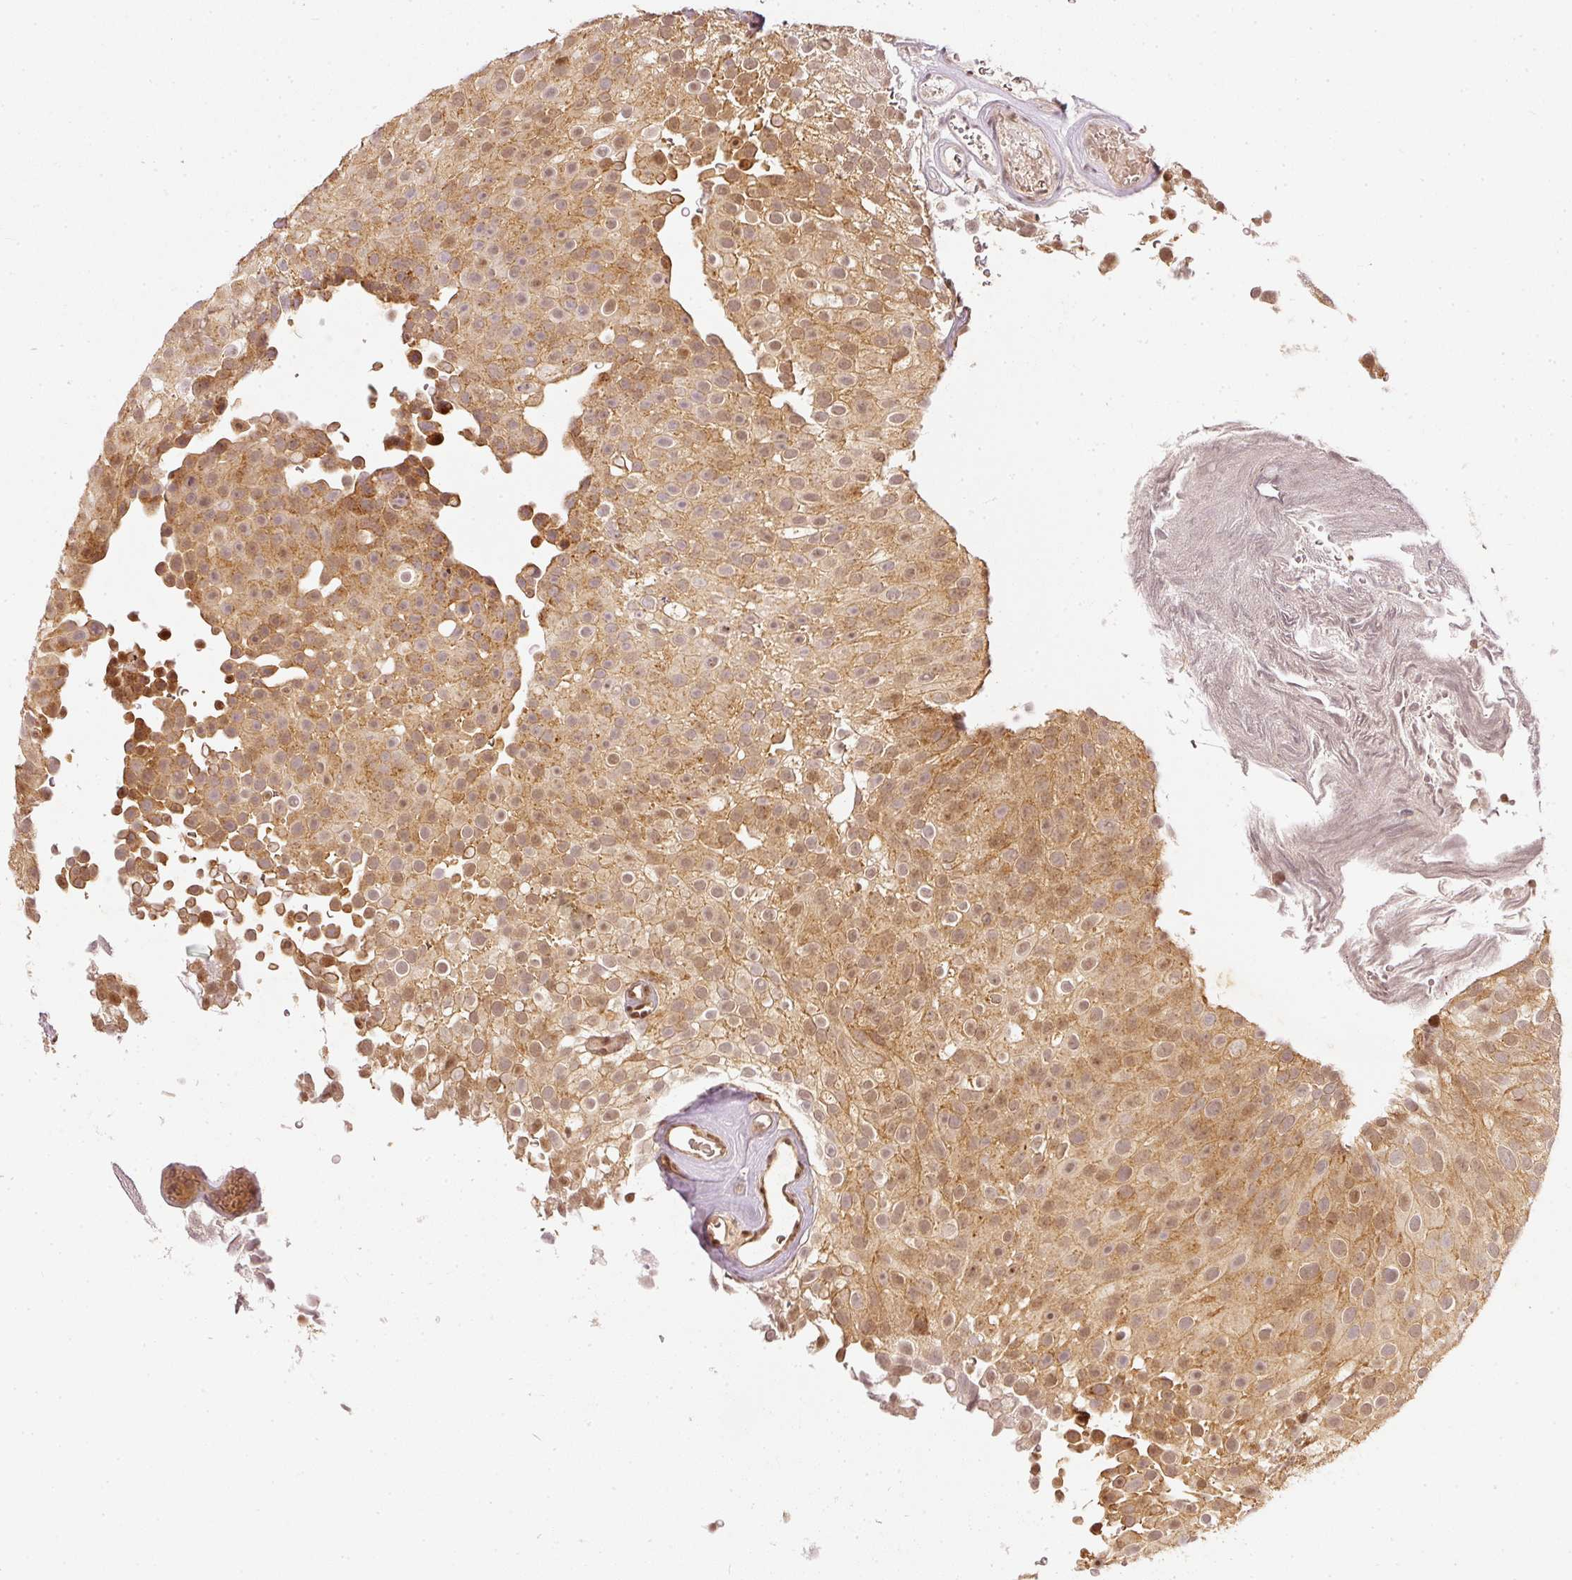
{"staining": {"intensity": "moderate", "quantity": ">75%", "location": "nuclear"}, "tissue": "urothelial cancer", "cell_type": "Tumor cells", "image_type": "cancer", "snomed": [{"axis": "morphology", "description": "Urothelial carcinoma, Low grade"}, {"axis": "topography", "description": "Urinary bladder"}], "caption": "A medium amount of moderate nuclear expression is identified in approximately >75% of tumor cells in urothelial cancer tissue. (DAB IHC, brown staining for protein, blue staining for nuclei).", "gene": "ZNF580", "patient": {"sex": "male", "age": 78}}